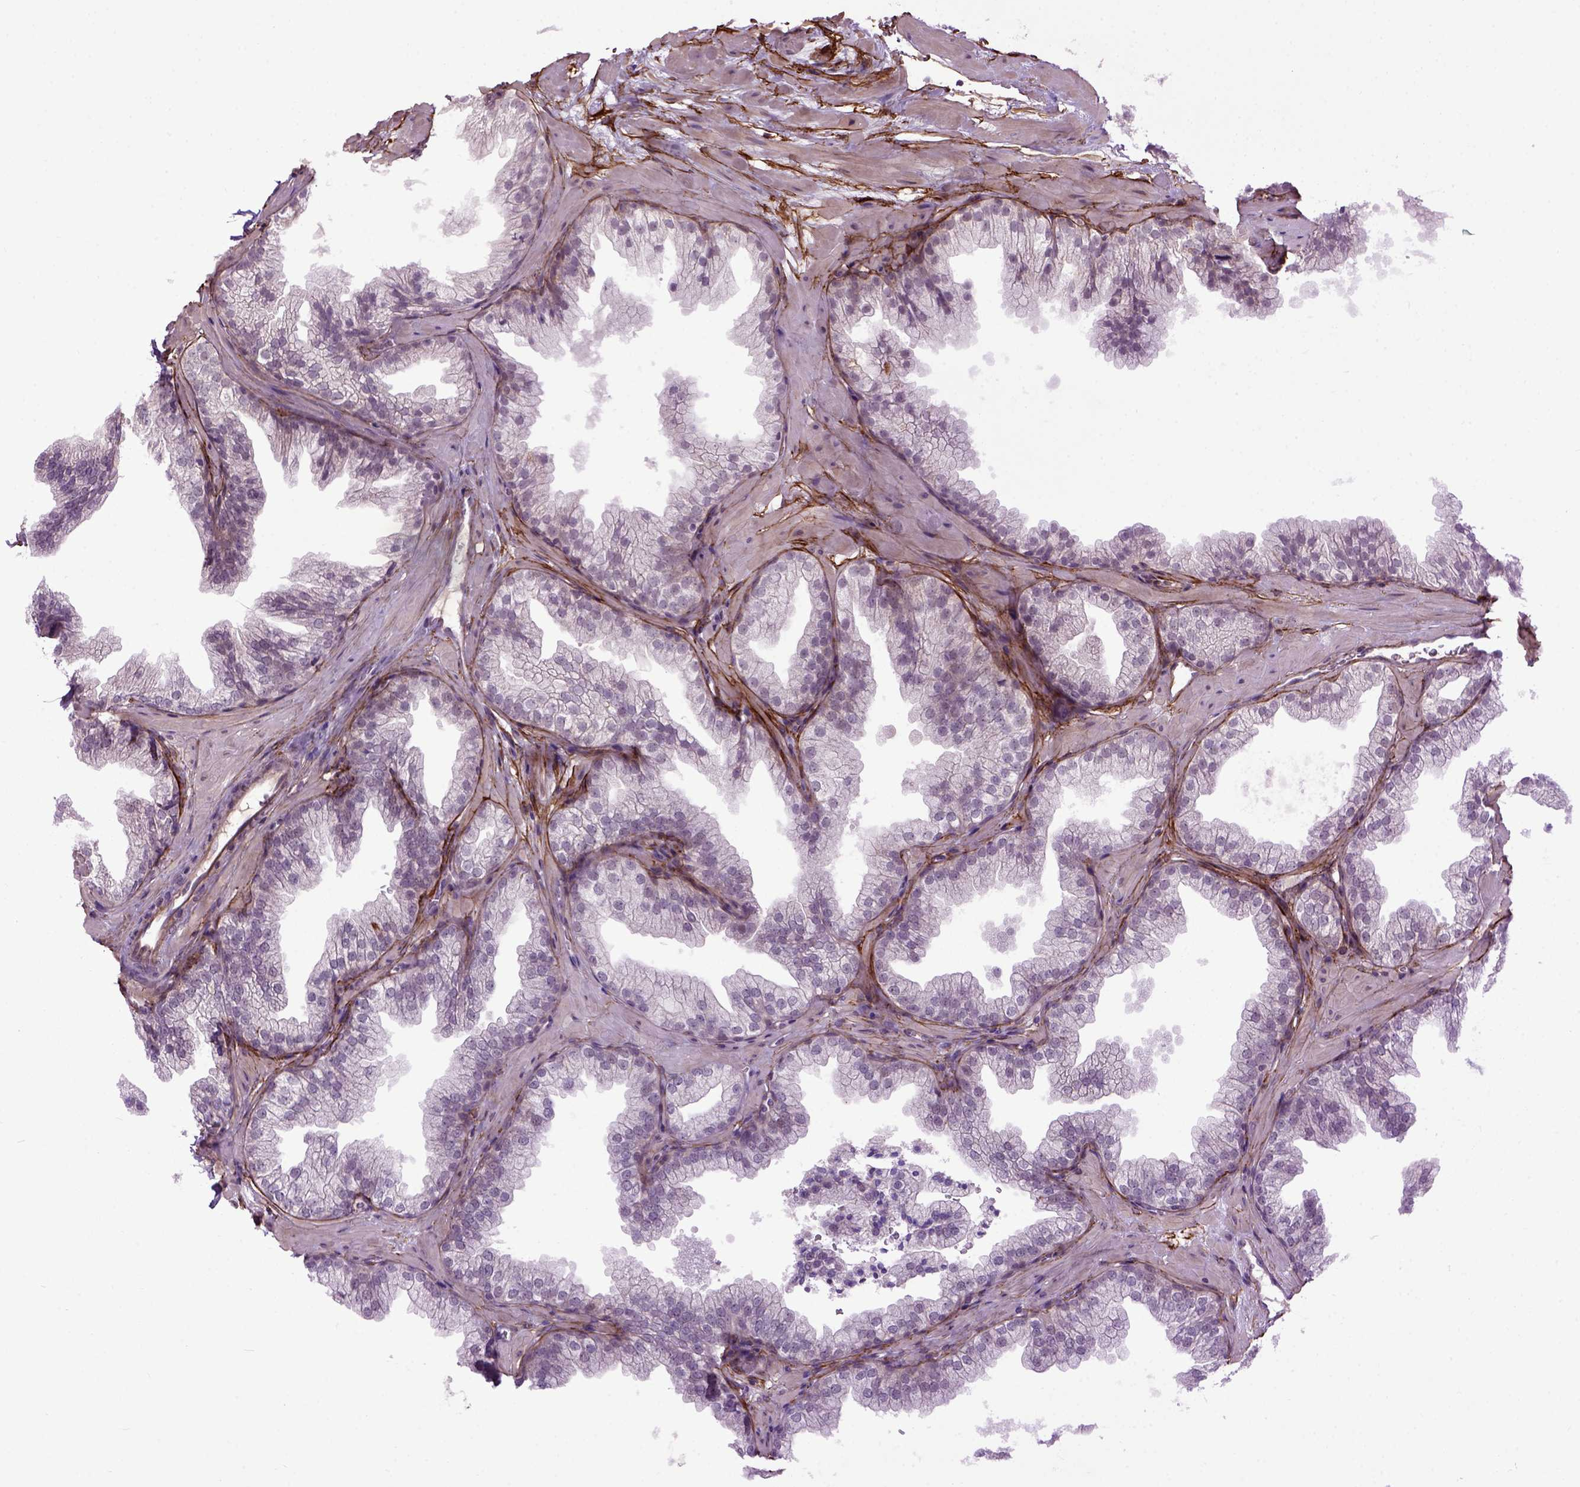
{"staining": {"intensity": "negative", "quantity": "none", "location": "none"}, "tissue": "prostate", "cell_type": "Glandular cells", "image_type": "normal", "snomed": [{"axis": "morphology", "description": "Normal tissue, NOS"}, {"axis": "topography", "description": "Prostate"}], "caption": "This is an immunohistochemistry (IHC) micrograph of benign prostate. There is no expression in glandular cells.", "gene": "EMILIN3", "patient": {"sex": "male", "age": 37}}